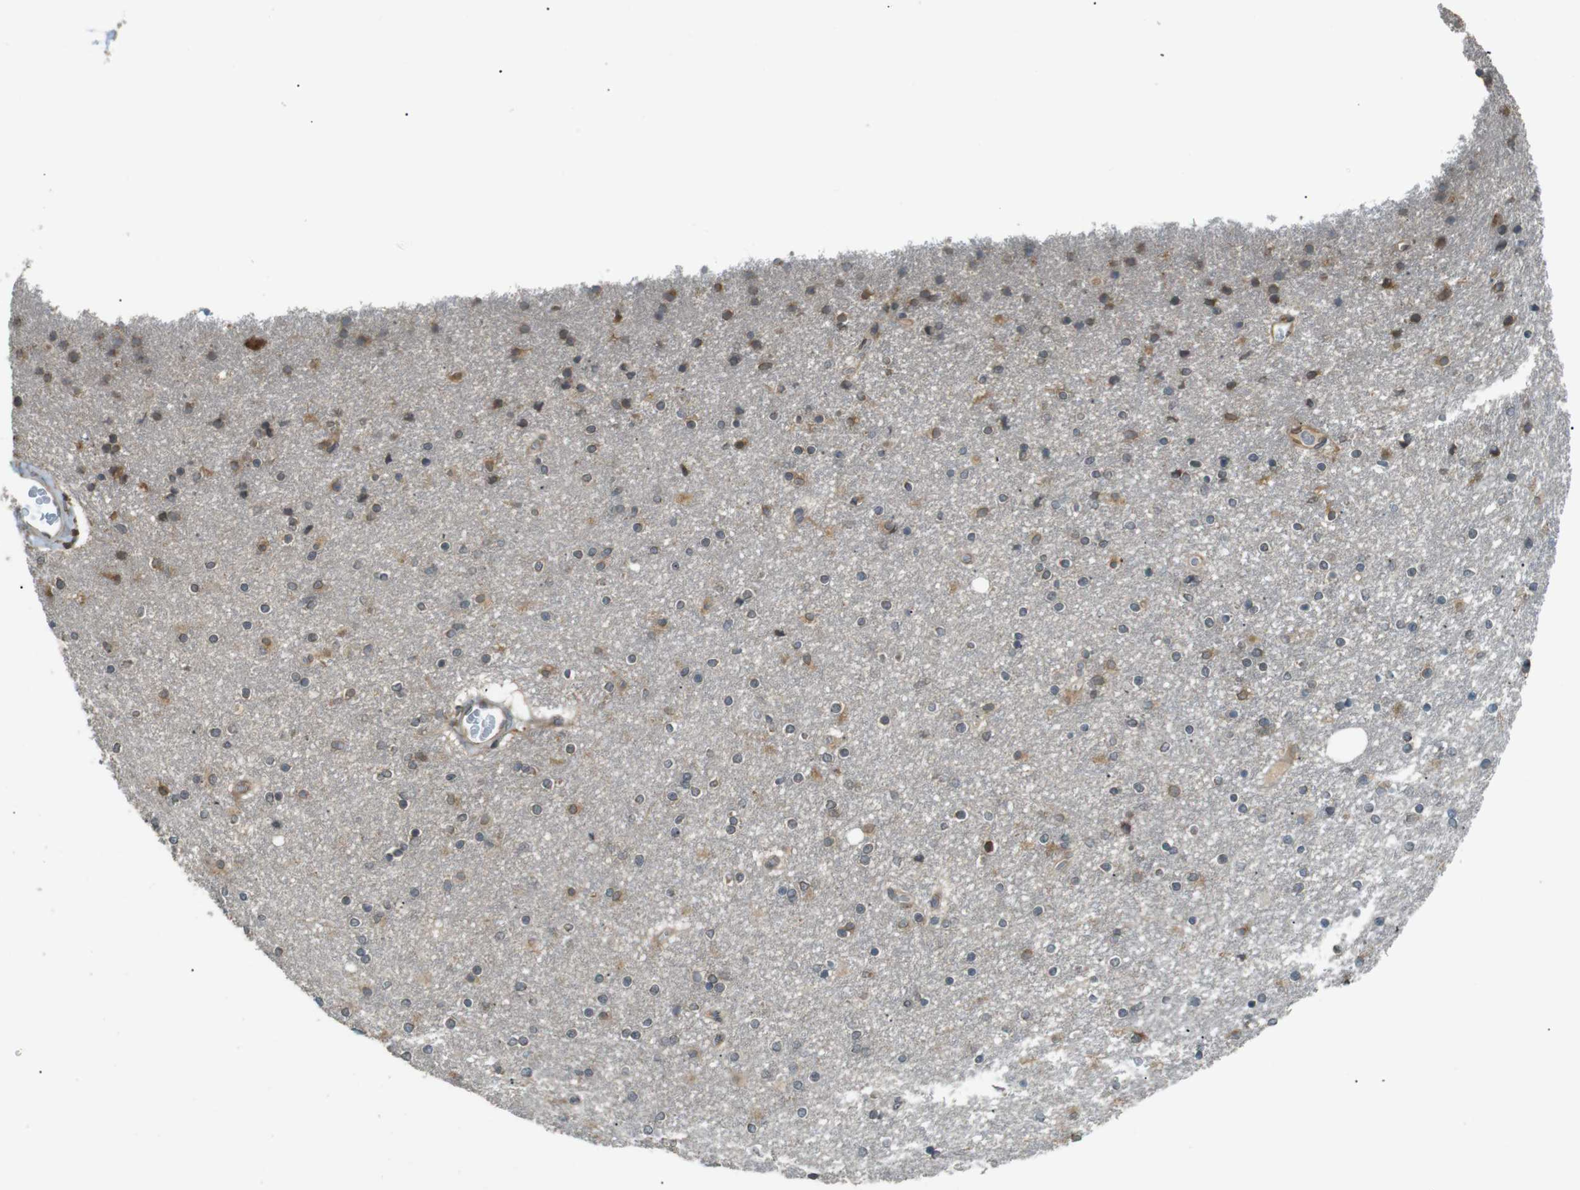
{"staining": {"intensity": "moderate", "quantity": "25%-75%", "location": "cytoplasmic/membranous"}, "tissue": "caudate", "cell_type": "Glial cells", "image_type": "normal", "snomed": [{"axis": "morphology", "description": "Normal tissue, NOS"}, {"axis": "topography", "description": "Lateral ventricle wall"}], "caption": "Immunohistochemistry of benign human caudate shows medium levels of moderate cytoplasmic/membranous positivity in approximately 25%-75% of glial cells.", "gene": "TMED4", "patient": {"sex": "female", "age": 54}}